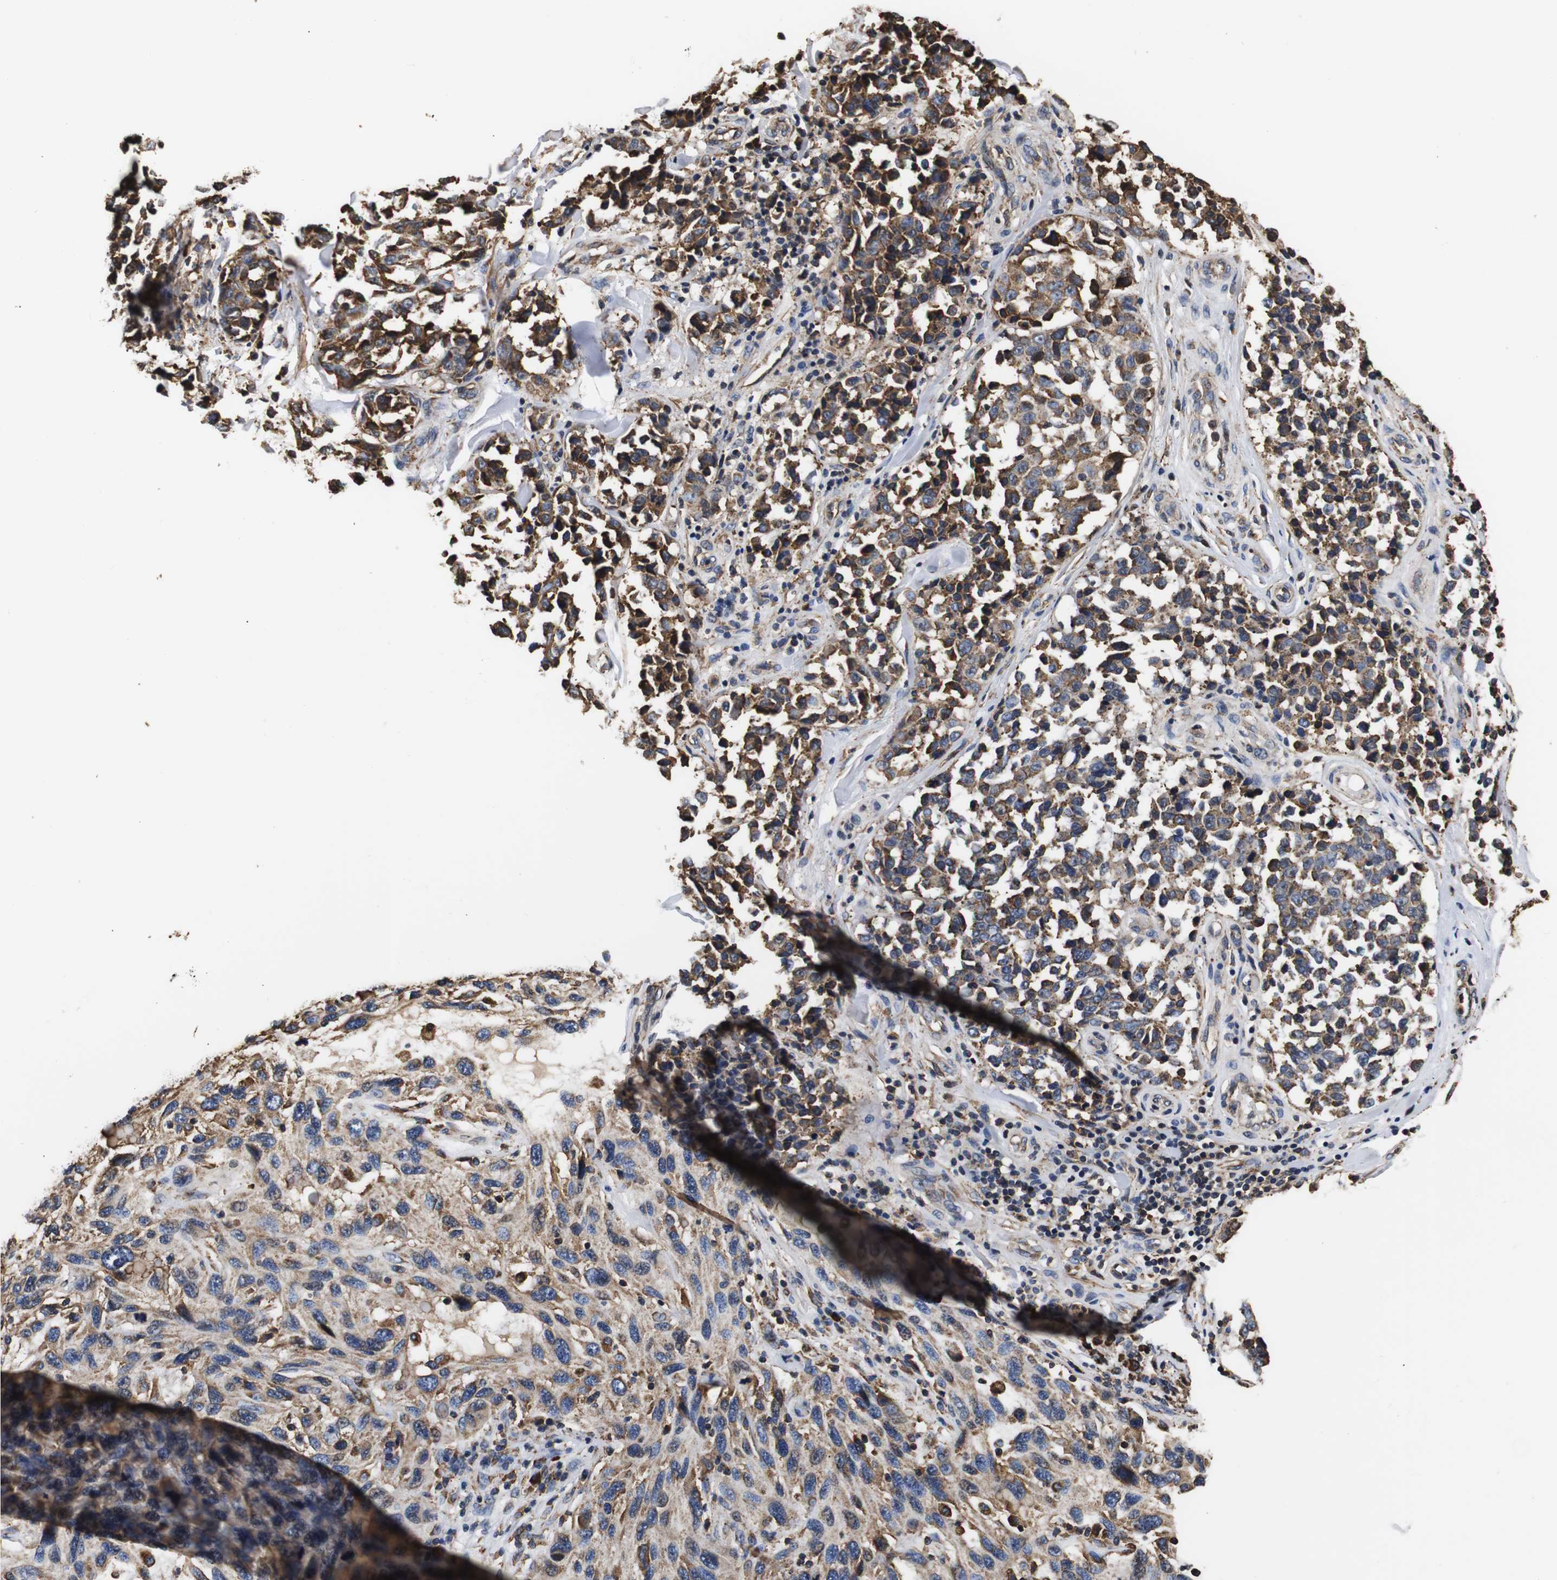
{"staining": {"intensity": "moderate", "quantity": ">75%", "location": "cytoplasmic/membranous"}, "tissue": "melanoma", "cell_type": "Tumor cells", "image_type": "cancer", "snomed": [{"axis": "morphology", "description": "Malignant melanoma, NOS"}, {"axis": "topography", "description": "Skin"}], "caption": "Malignant melanoma stained with IHC shows moderate cytoplasmic/membranous expression in approximately >75% of tumor cells.", "gene": "HHIP", "patient": {"sex": "female", "age": 64}}